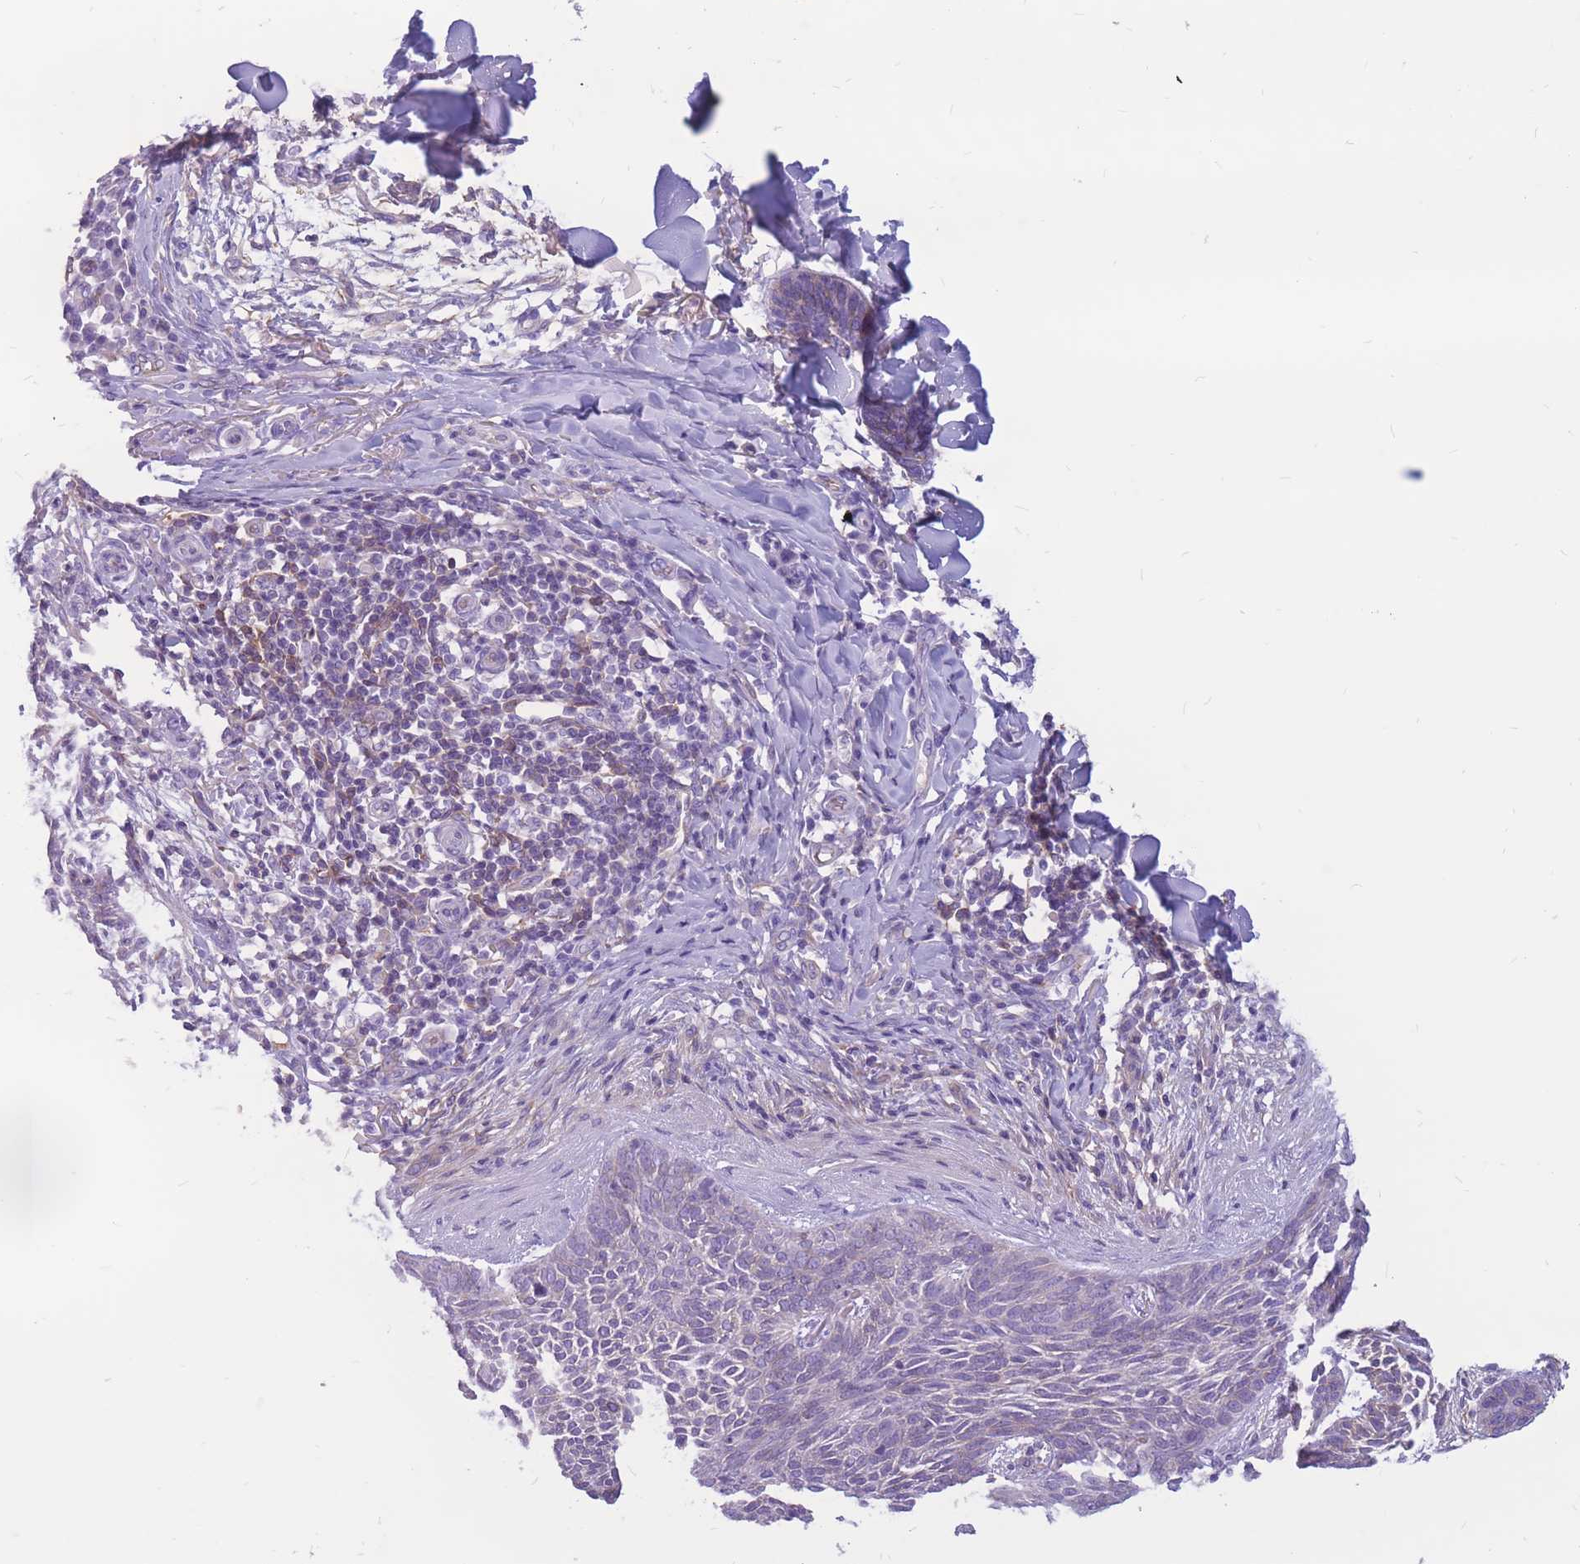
{"staining": {"intensity": "negative", "quantity": "none", "location": "none"}, "tissue": "skin cancer", "cell_type": "Tumor cells", "image_type": "cancer", "snomed": [{"axis": "morphology", "description": "Basal cell carcinoma"}, {"axis": "topography", "description": "Skin"}], "caption": "The micrograph exhibits no staining of tumor cells in skin basal cell carcinoma. (Stains: DAB (3,3'-diaminobenzidine) immunohistochemistry (IHC) with hematoxylin counter stain, Microscopy: brightfield microscopy at high magnification).", "gene": "ADD2", "patient": {"sex": "male", "age": 85}}